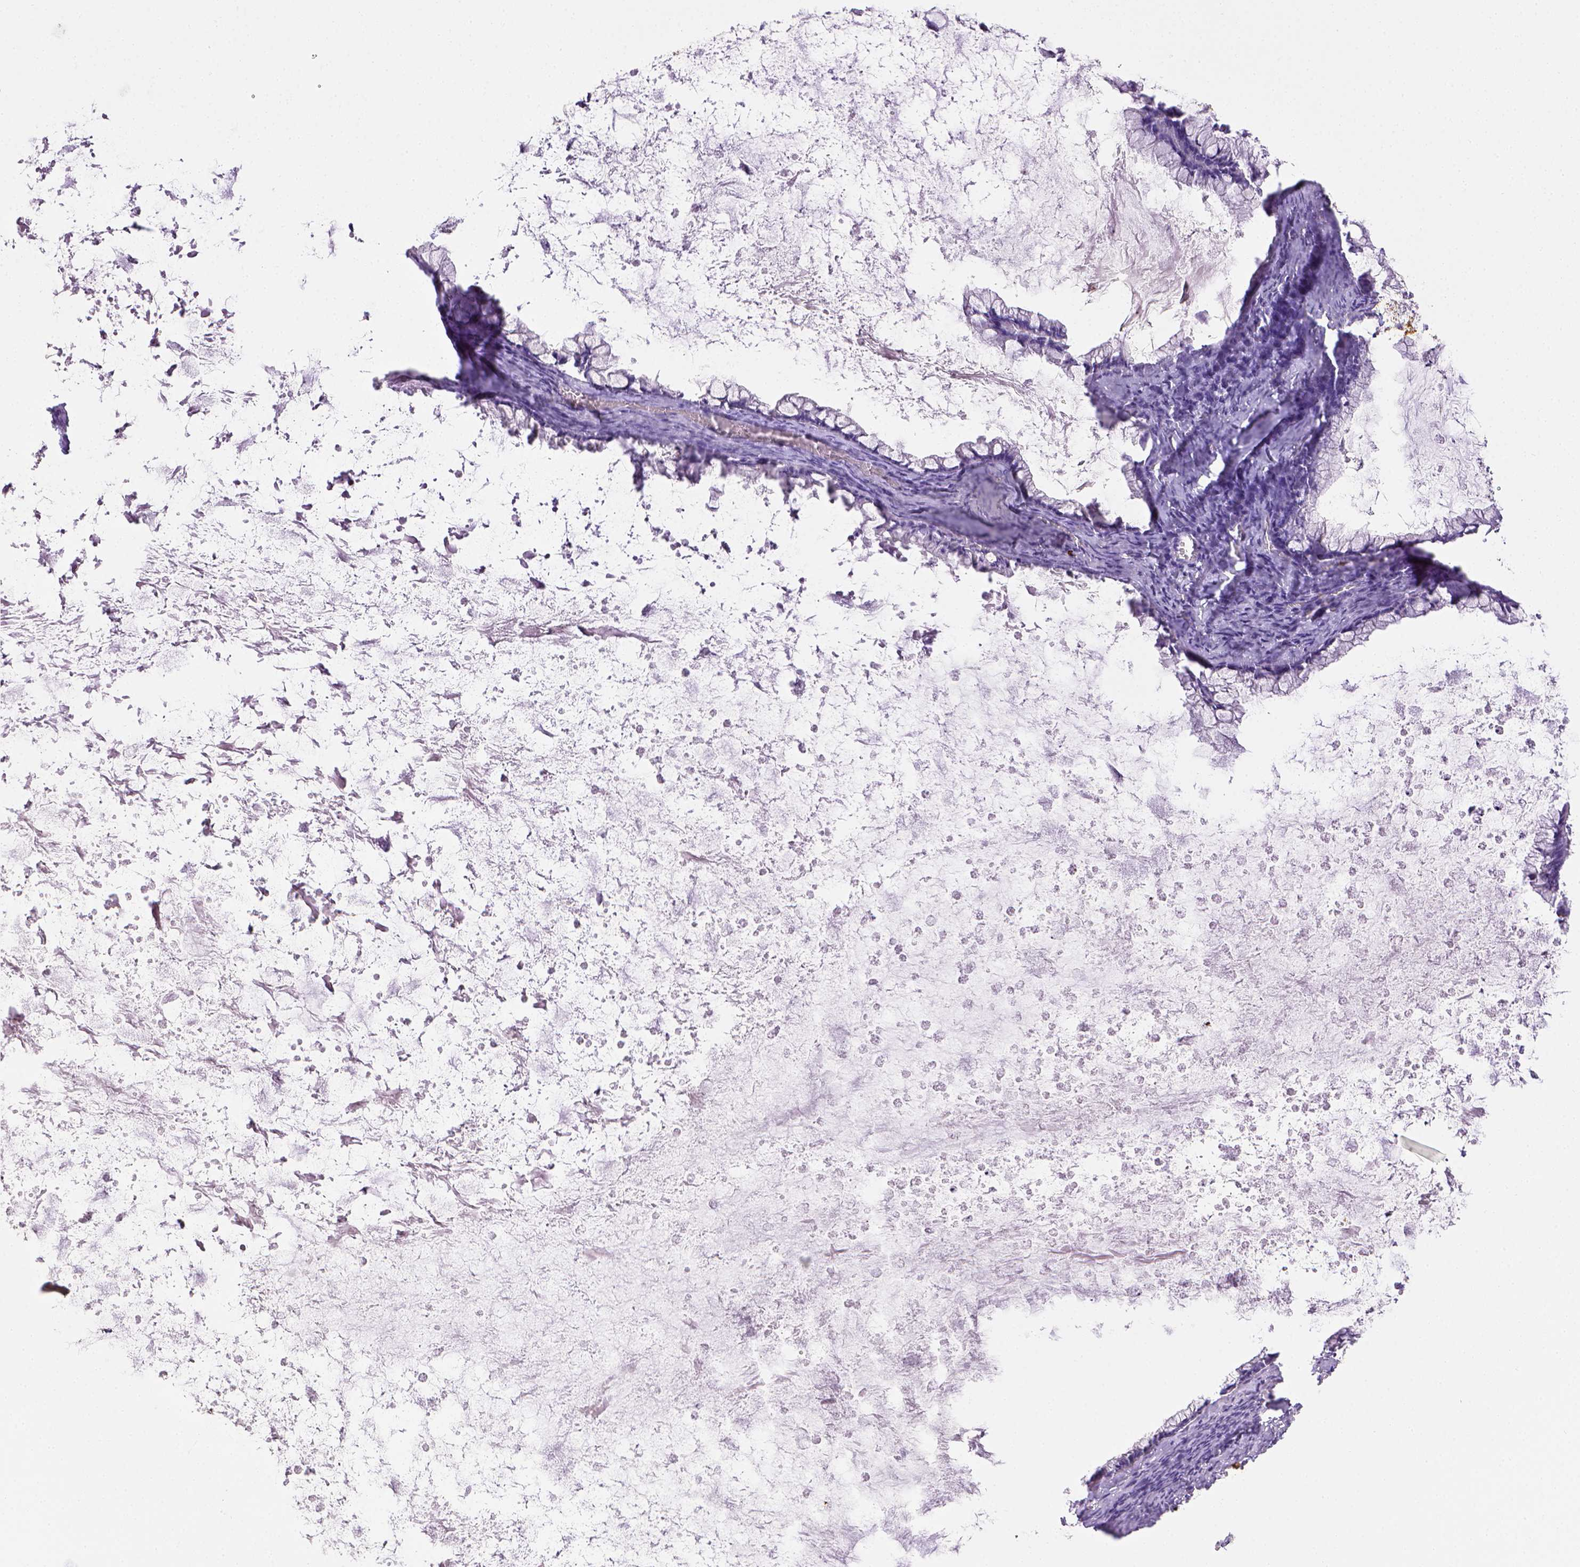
{"staining": {"intensity": "negative", "quantity": "none", "location": "none"}, "tissue": "ovarian cancer", "cell_type": "Tumor cells", "image_type": "cancer", "snomed": [{"axis": "morphology", "description": "Cystadenocarcinoma, mucinous, NOS"}, {"axis": "topography", "description": "Ovary"}], "caption": "This is a histopathology image of immunohistochemistry (IHC) staining of ovarian cancer (mucinous cystadenocarcinoma), which shows no positivity in tumor cells.", "gene": "ITGAM", "patient": {"sex": "female", "age": 67}}